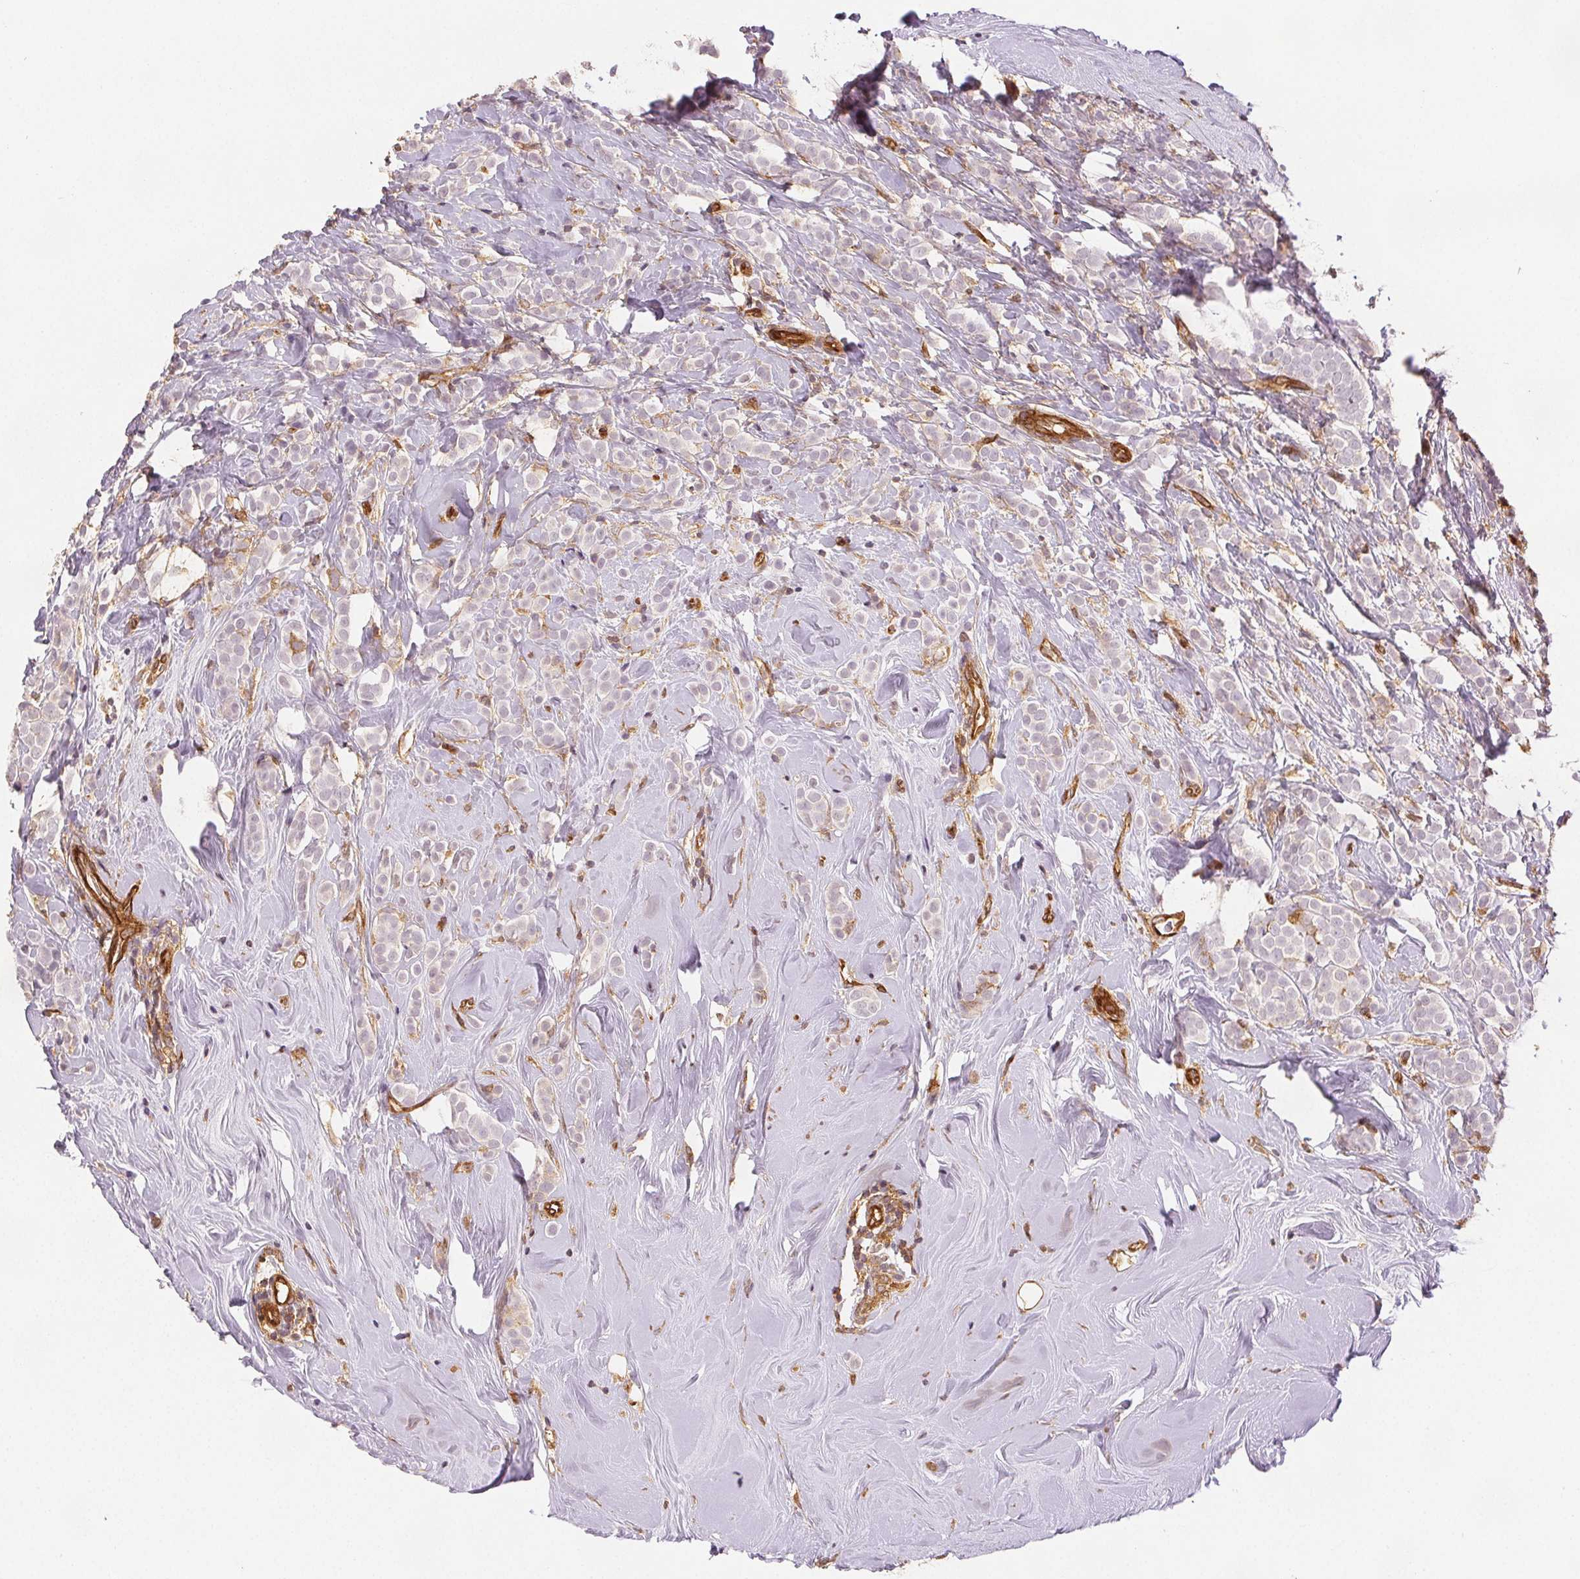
{"staining": {"intensity": "negative", "quantity": "none", "location": "none"}, "tissue": "breast cancer", "cell_type": "Tumor cells", "image_type": "cancer", "snomed": [{"axis": "morphology", "description": "Lobular carcinoma"}, {"axis": "topography", "description": "Breast"}], "caption": "Tumor cells are negative for protein expression in human breast cancer.", "gene": "DIAPH2", "patient": {"sex": "female", "age": 49}}